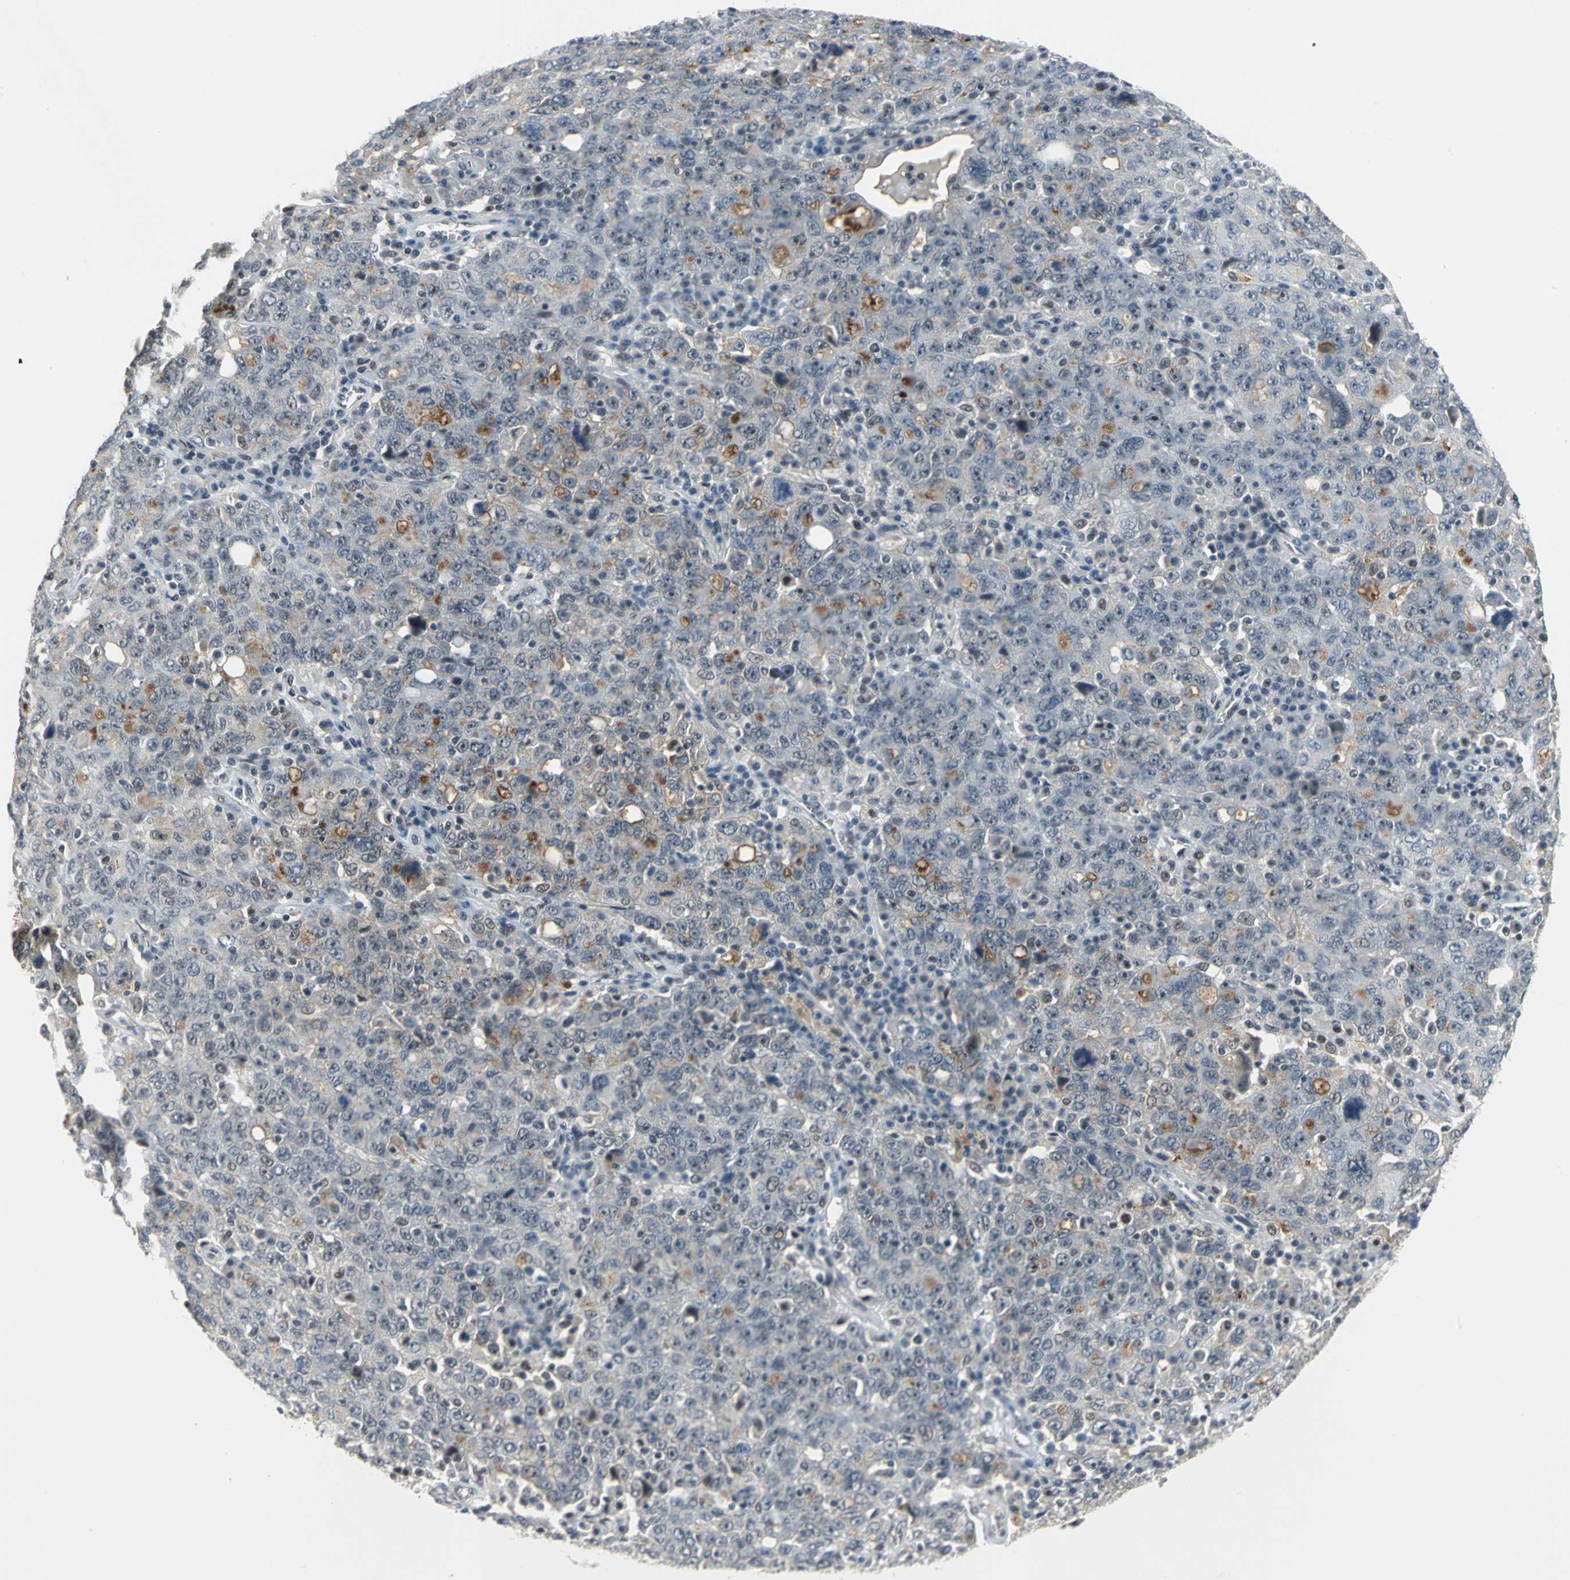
{"staining": {"intensity": "weak", "quantity": "25%-75%", "location": "nuclear"}, "tissue": "ovarian cancer", "cell_type": "Tumor cells", "image_type": "cancer", "snomed": [{"axis": "morphology", "description": "Carcinoma, endometroid"}, {"axis": "topography", "description": "Ovary"}], "caption": "Brown immunohistochemical staining in endometroid carcinoma (ovarian) shows weak nuclear expression in about 25%-75% of tumor cells.", "gene": "GLI3", "patient": {"sex": "female", "age": 62}}